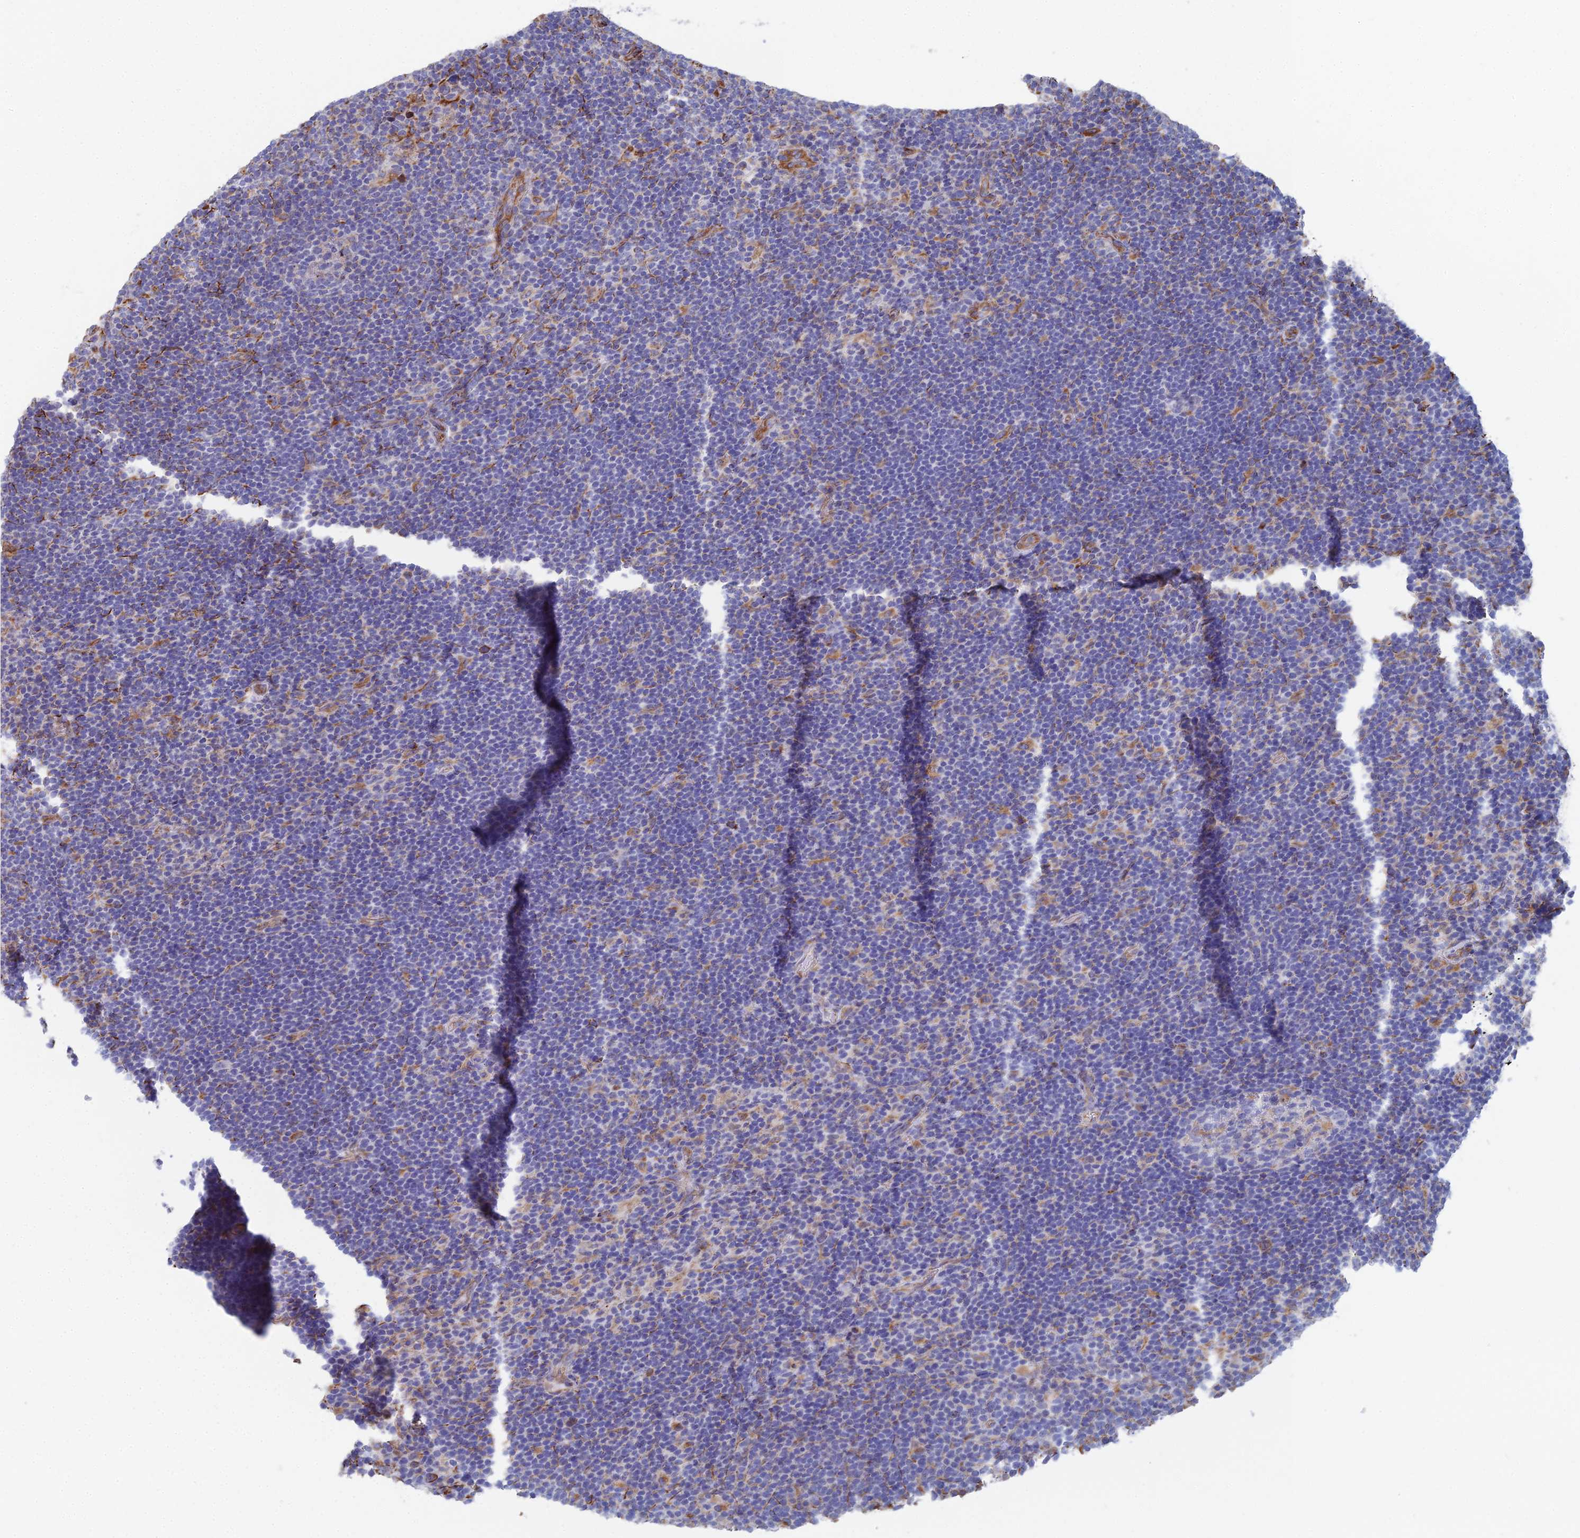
{"staining": {"intensity": "negative", "quantity": "none", "location": "none"}, "tissue": "lymphoma", "cell_type": "Tumor cells", "image_type": "cancer", "snomed": [{"axis": "morphology", "description": "Hodgkin's disease, NOS"}, {"axis": "topography", "description": "Lymph node"}], "caption": "Immunohistochemical staining of human Hodgkin's disease shows no significant staining in tumor cells.", "gene": "CLVS2", "patient": {"sex": "female", "age": 57}}